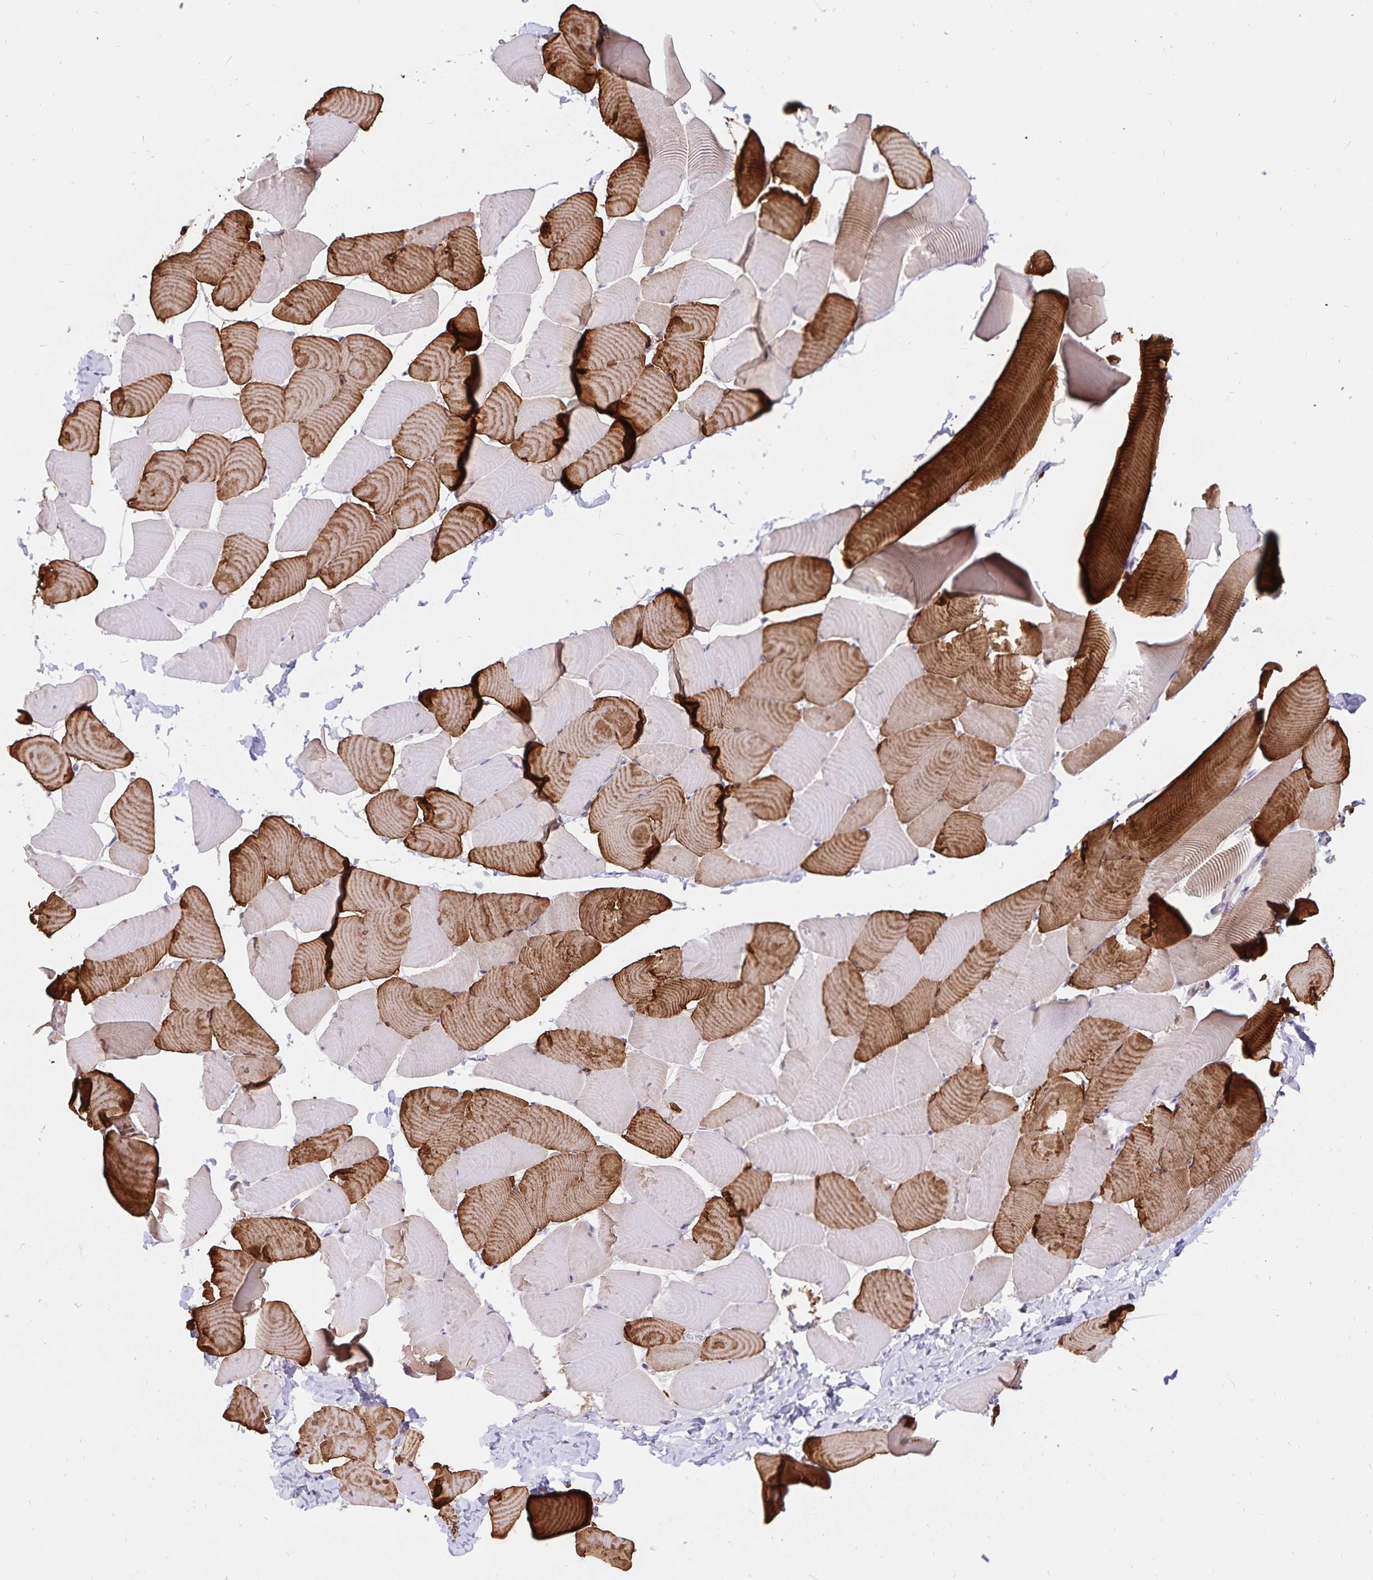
{"staining": {"intensity": "strong", "quantity": "25%-75%", "location": "cytoplasmic/membranous"}, "tissue": "skeletal muscle", "cell_type": "Myocytes", "image_type": "normal", "snomed": [{"axis": "morphology", "description": "Normal tissue, NOS"}, {"axis": "topography", "description": "Skeletal muscle"}], "caption": "Immunohistochemical staining of unremarkable skeletal muscle shows high levels of strong cytoplasmic/membranous positivity in approximately 25%-75% of myocytes. (brown staining indicates protein expression, while blue staining denotes nuclei).", "gene": "ATP2A2", "patient": {"sex": "male", "age": 25}}